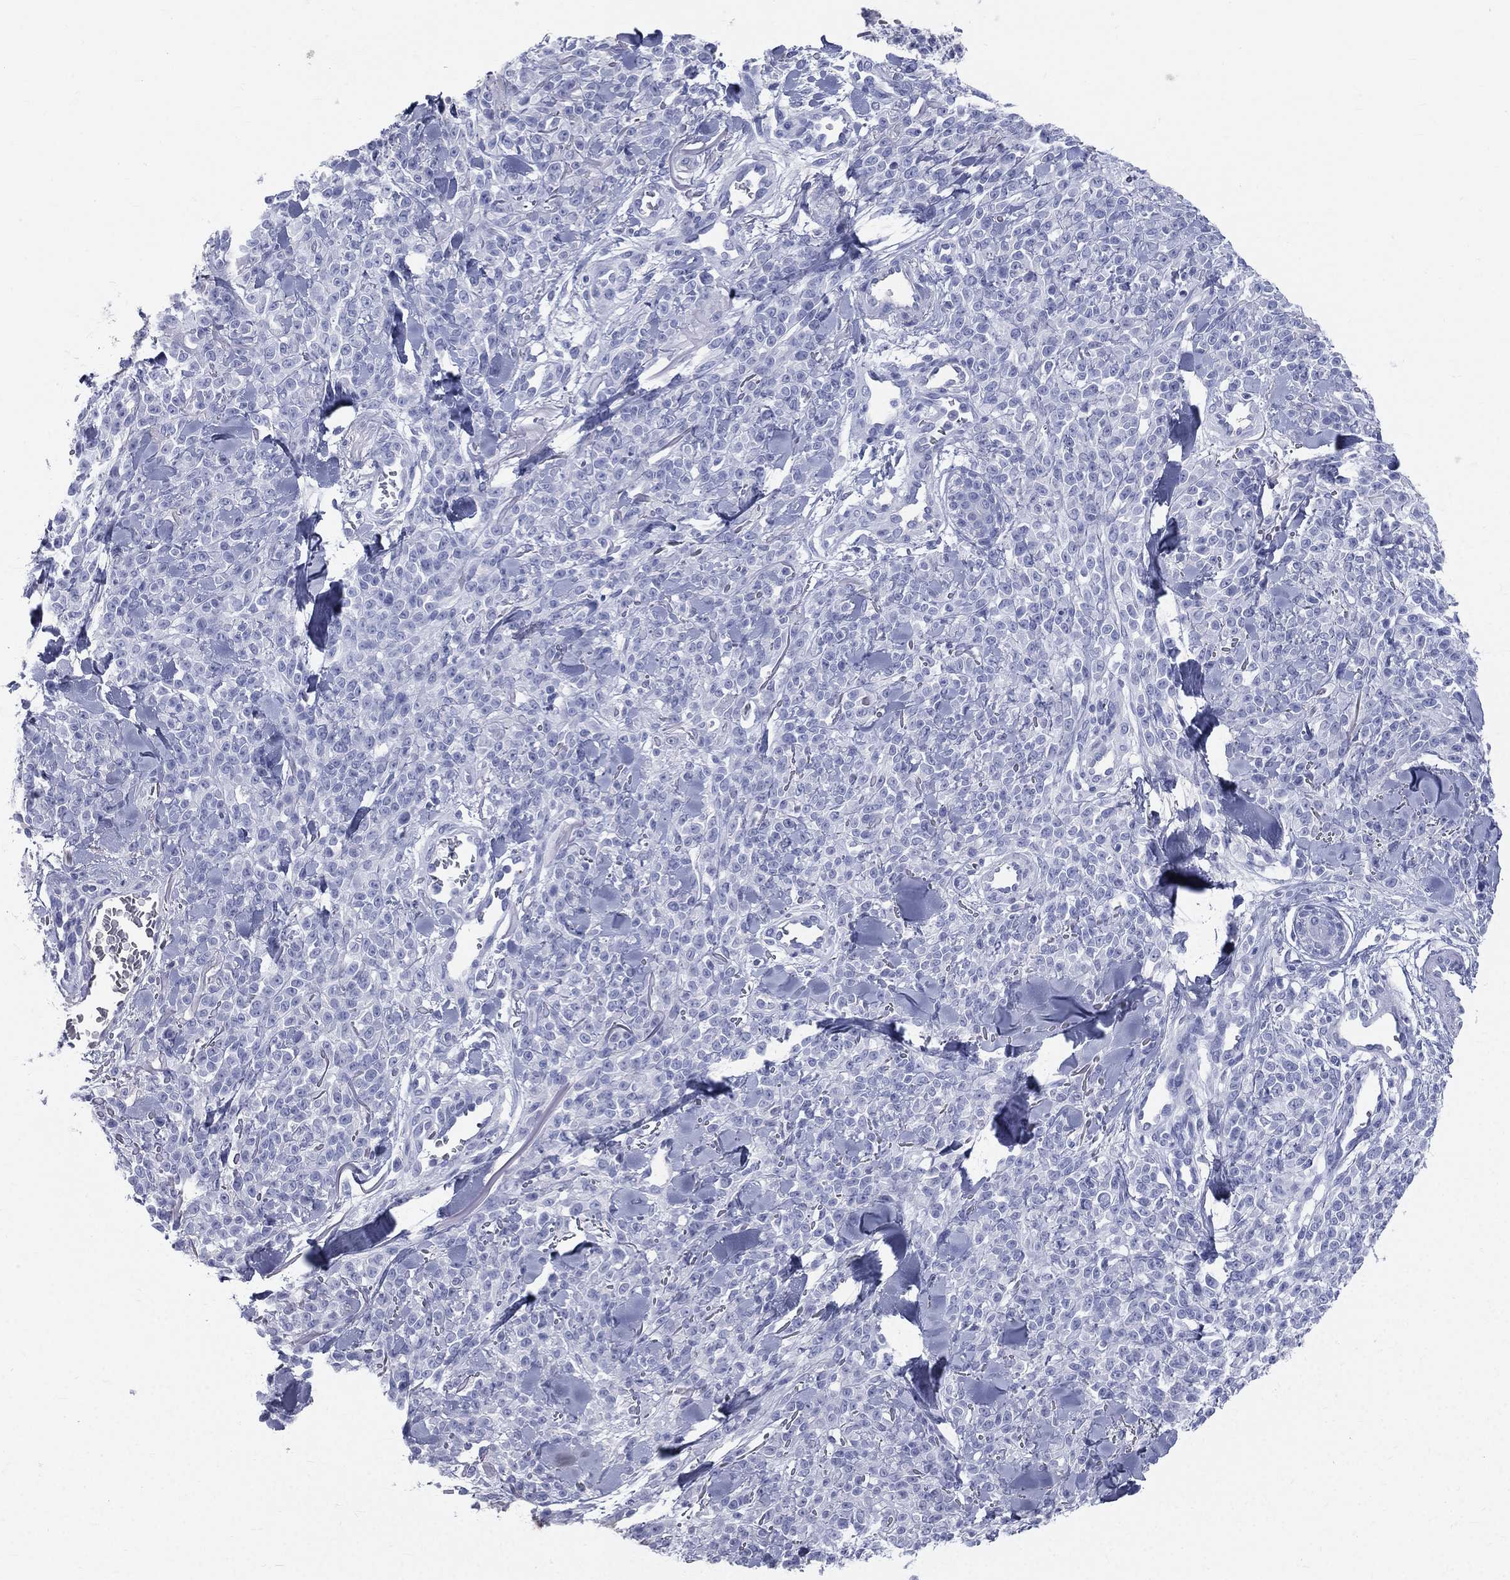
{"staining": {"intensity": "negative", "quantity": "none", "location": "none"}, "tissue": "melanoma", "cell_type": "Tumor cells", "image_type": "cancer", "snomed": [{"axis": "morphology", "description": "Malignant melanoma, NOS"}, {"axis": "topography", "description": "Skin"}, {"axis": "topography", "description": "Skin of trunk"}], "caption": "High power microscopy histopathology image of an immunohistochemistry photomicrograph of malignant melanoma, revealing no significant expression in tumor cells. Brightfield microscopy of immunohistochemistry (IHC) stained with DAB (3,3'-diaminobenzidine) (brown) and hematoxylin (blue), captured at high magnification.", "gene": "HP", "patient": {"sex": "male", "age": 74}}